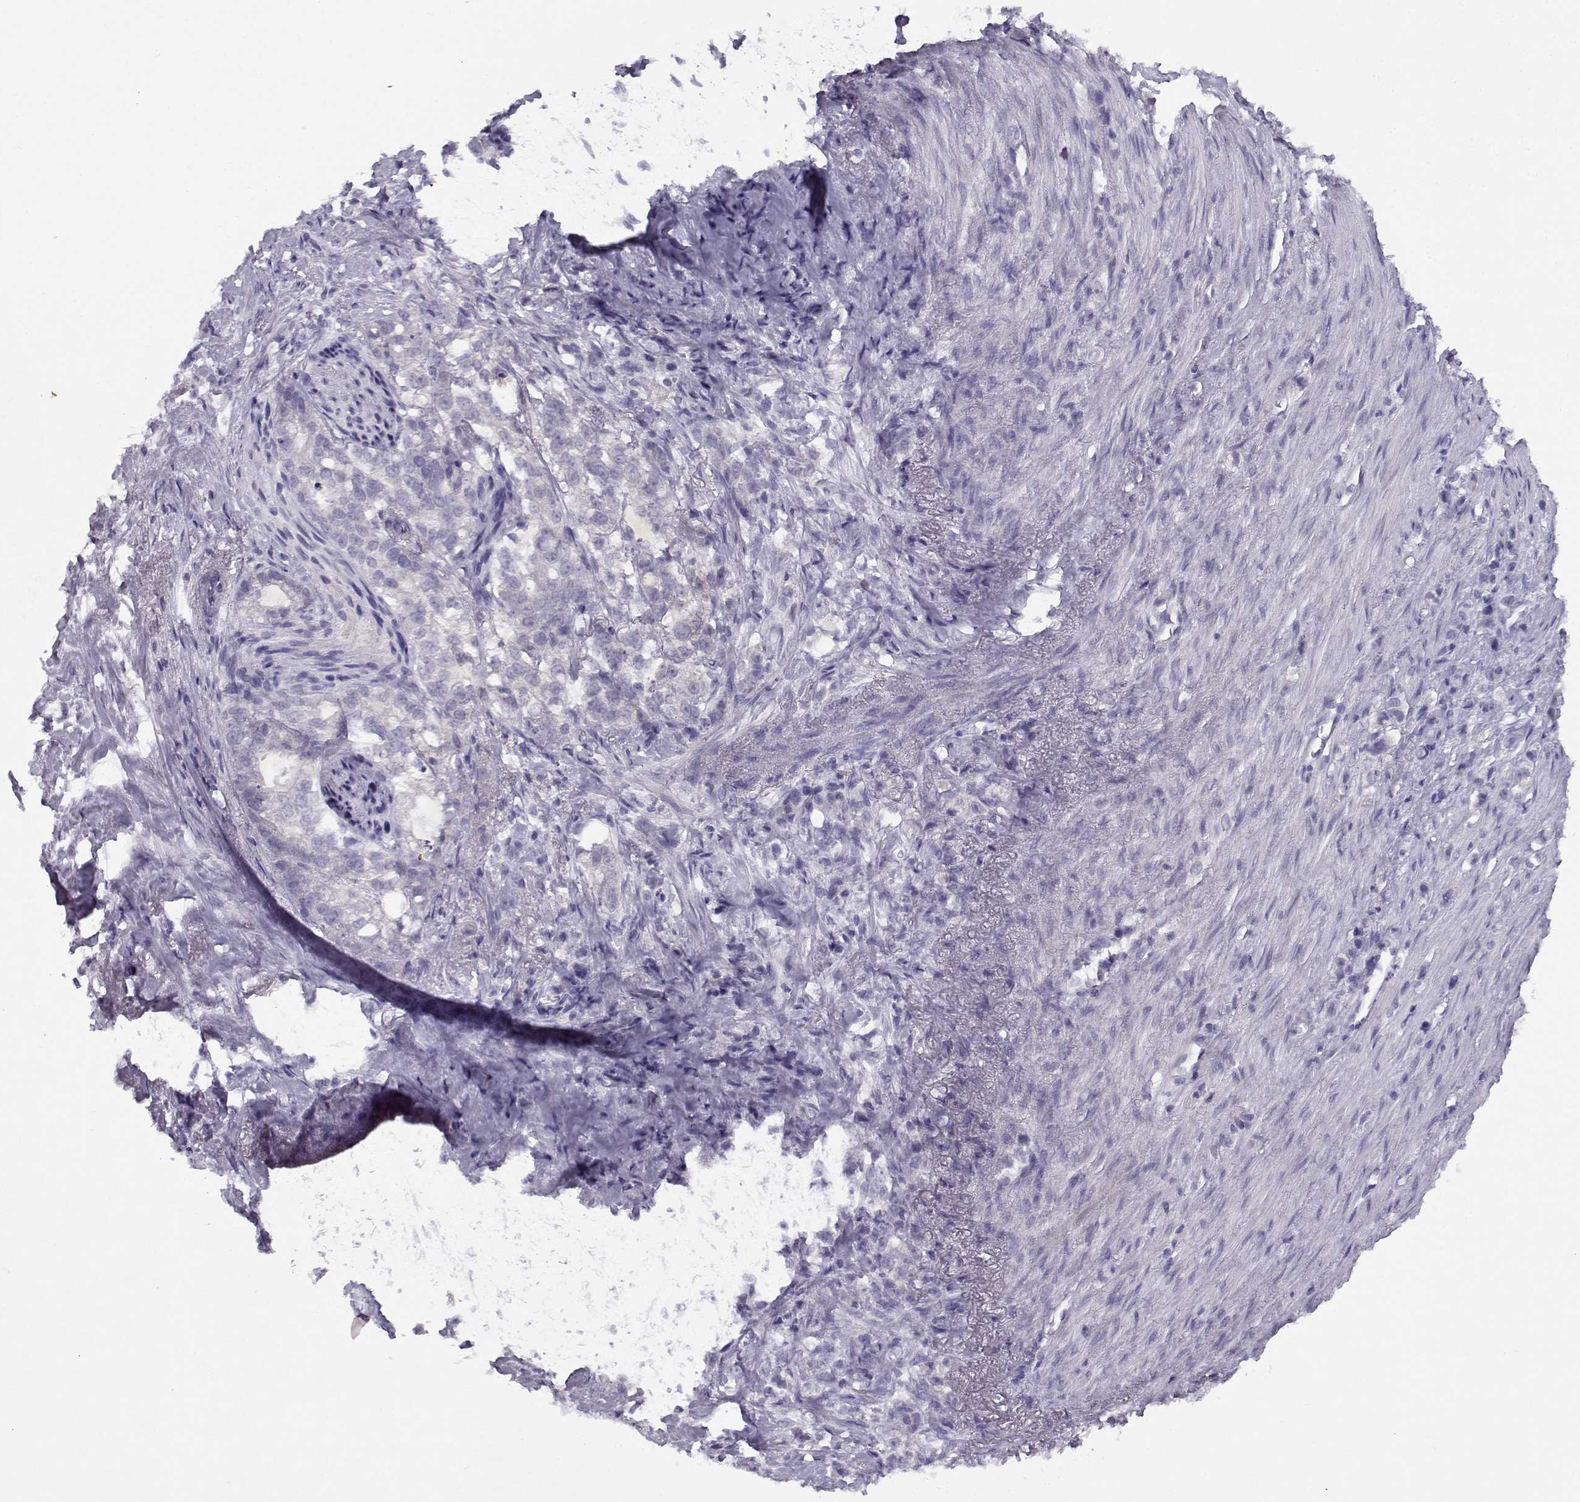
{"staining": {"intensity": "negative", "quantity": "none", "location": "none"}, "tissue": "stomach cancer", "cell_type": "Tumor cells", "image_type": "cancer", "snomed": [{"axis": "morphology", "description": "Adenocarcinoma, NOS"}, {"axis": "topography", "description": "Stomach, lower"}], "caption": "Immunohistochemistry (IHC) micrograph of neoplastic tissue: human stomach adenocarcinoma stained with DAB (3,3'-diaminobenzidine) exhibits no significant protein positivity in tumor cells. (Stains: DAB immunohistochemistry (IHC) with hematoxylin counter stain, Microscopy: brightfield microscopy at high magnification).", "gene": "DDX25", "patient": {"sex": "male", "age": 88}}